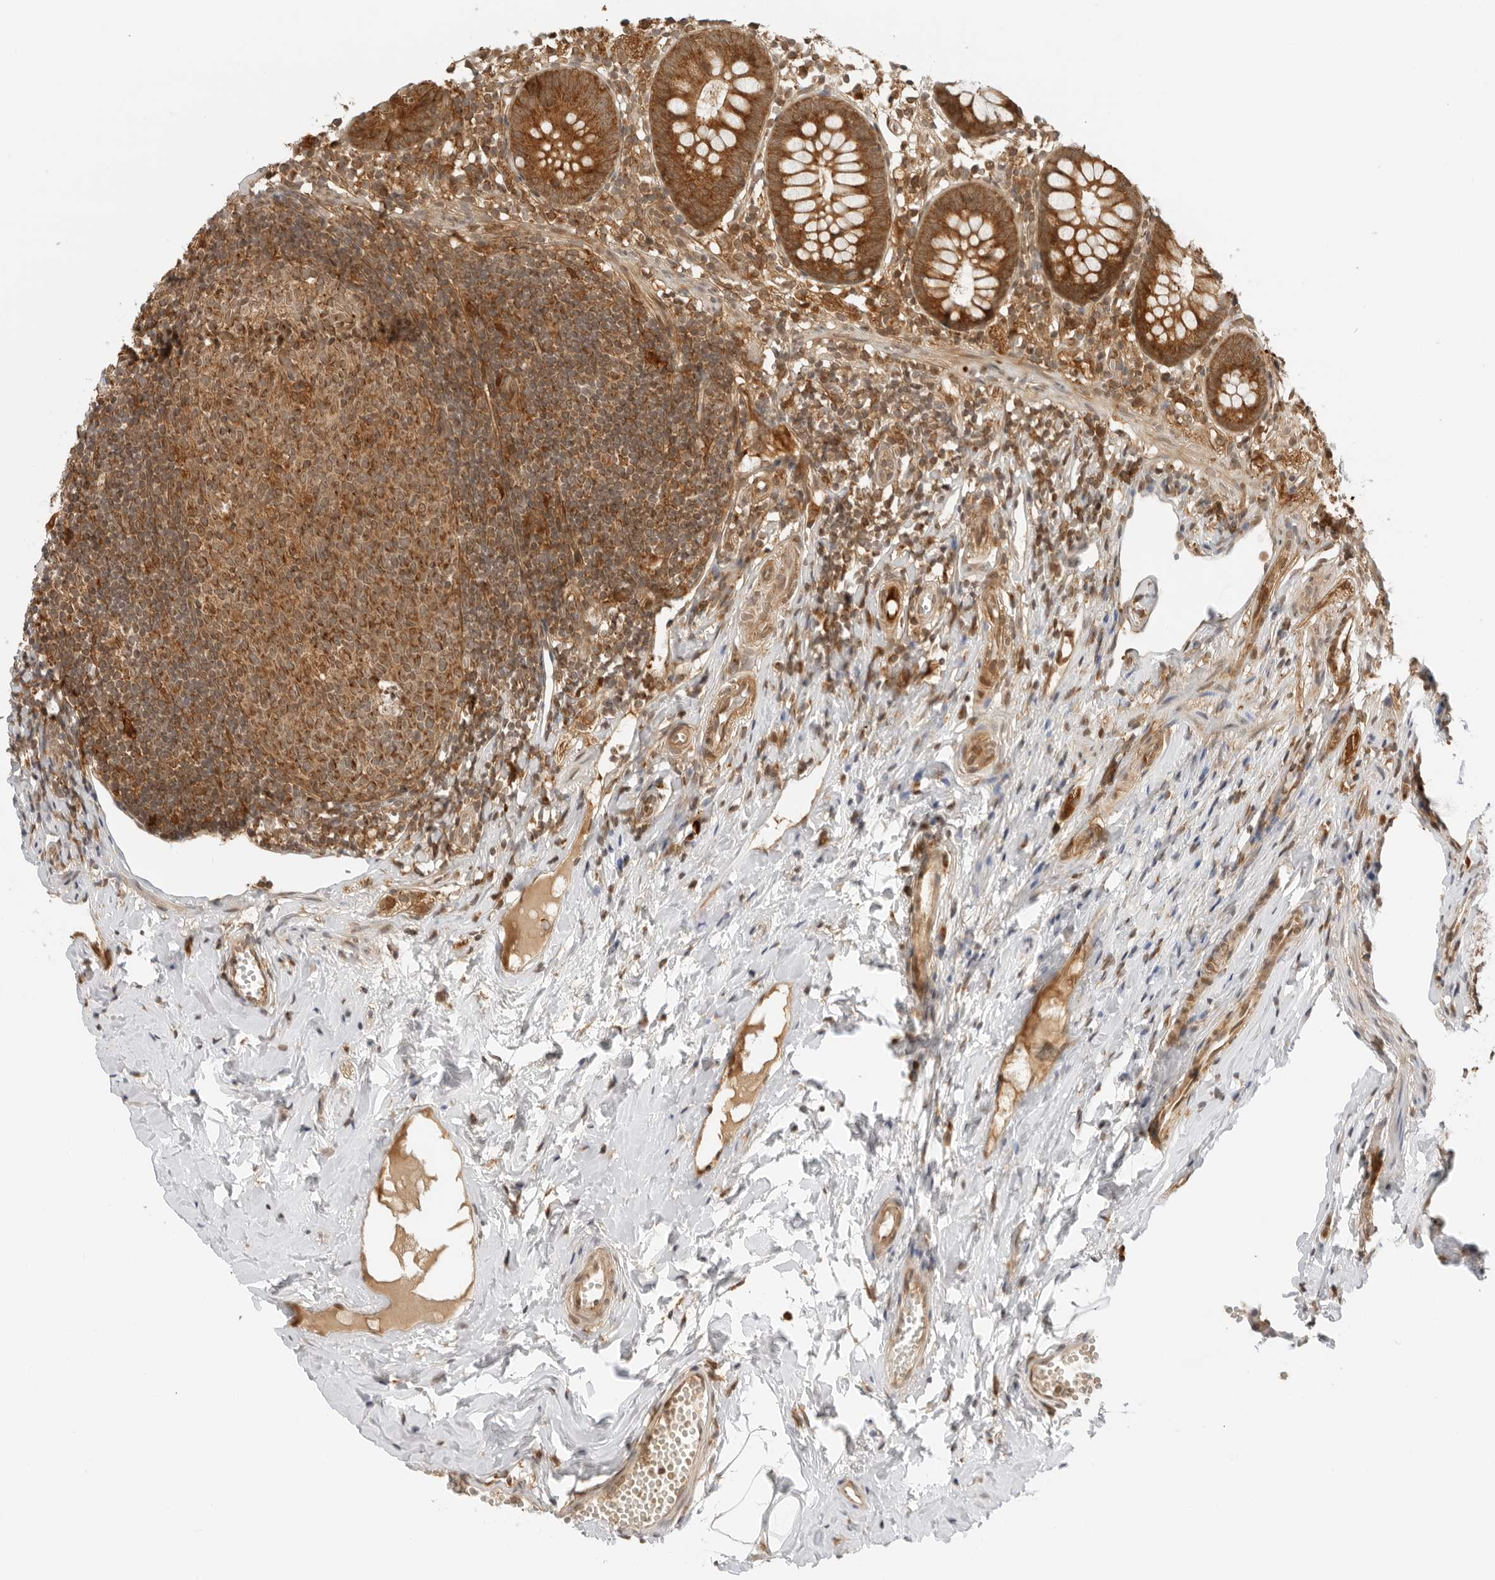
{"staining": {"intensity": "strong", "quantity": ">75%", "location": "cytoplasmic/membranous"}, "tissue": "appendix", "cell_type": "Glandular cells", "image_type": "normal", "snomed": [{"axis": "morphology", "description": "Normal tissue, NOS"}, {"axis": "topography", "description": "Appendix"}], "caption": "A brown stain shows strong cytoplasmic/membranous positivity of a protein in glandular cells of normal appendix. (DAB IHC with brightfield microscopy, high magnification).", "gene": "RC3H1", "patient": {"sex": "female", "age": 20}}